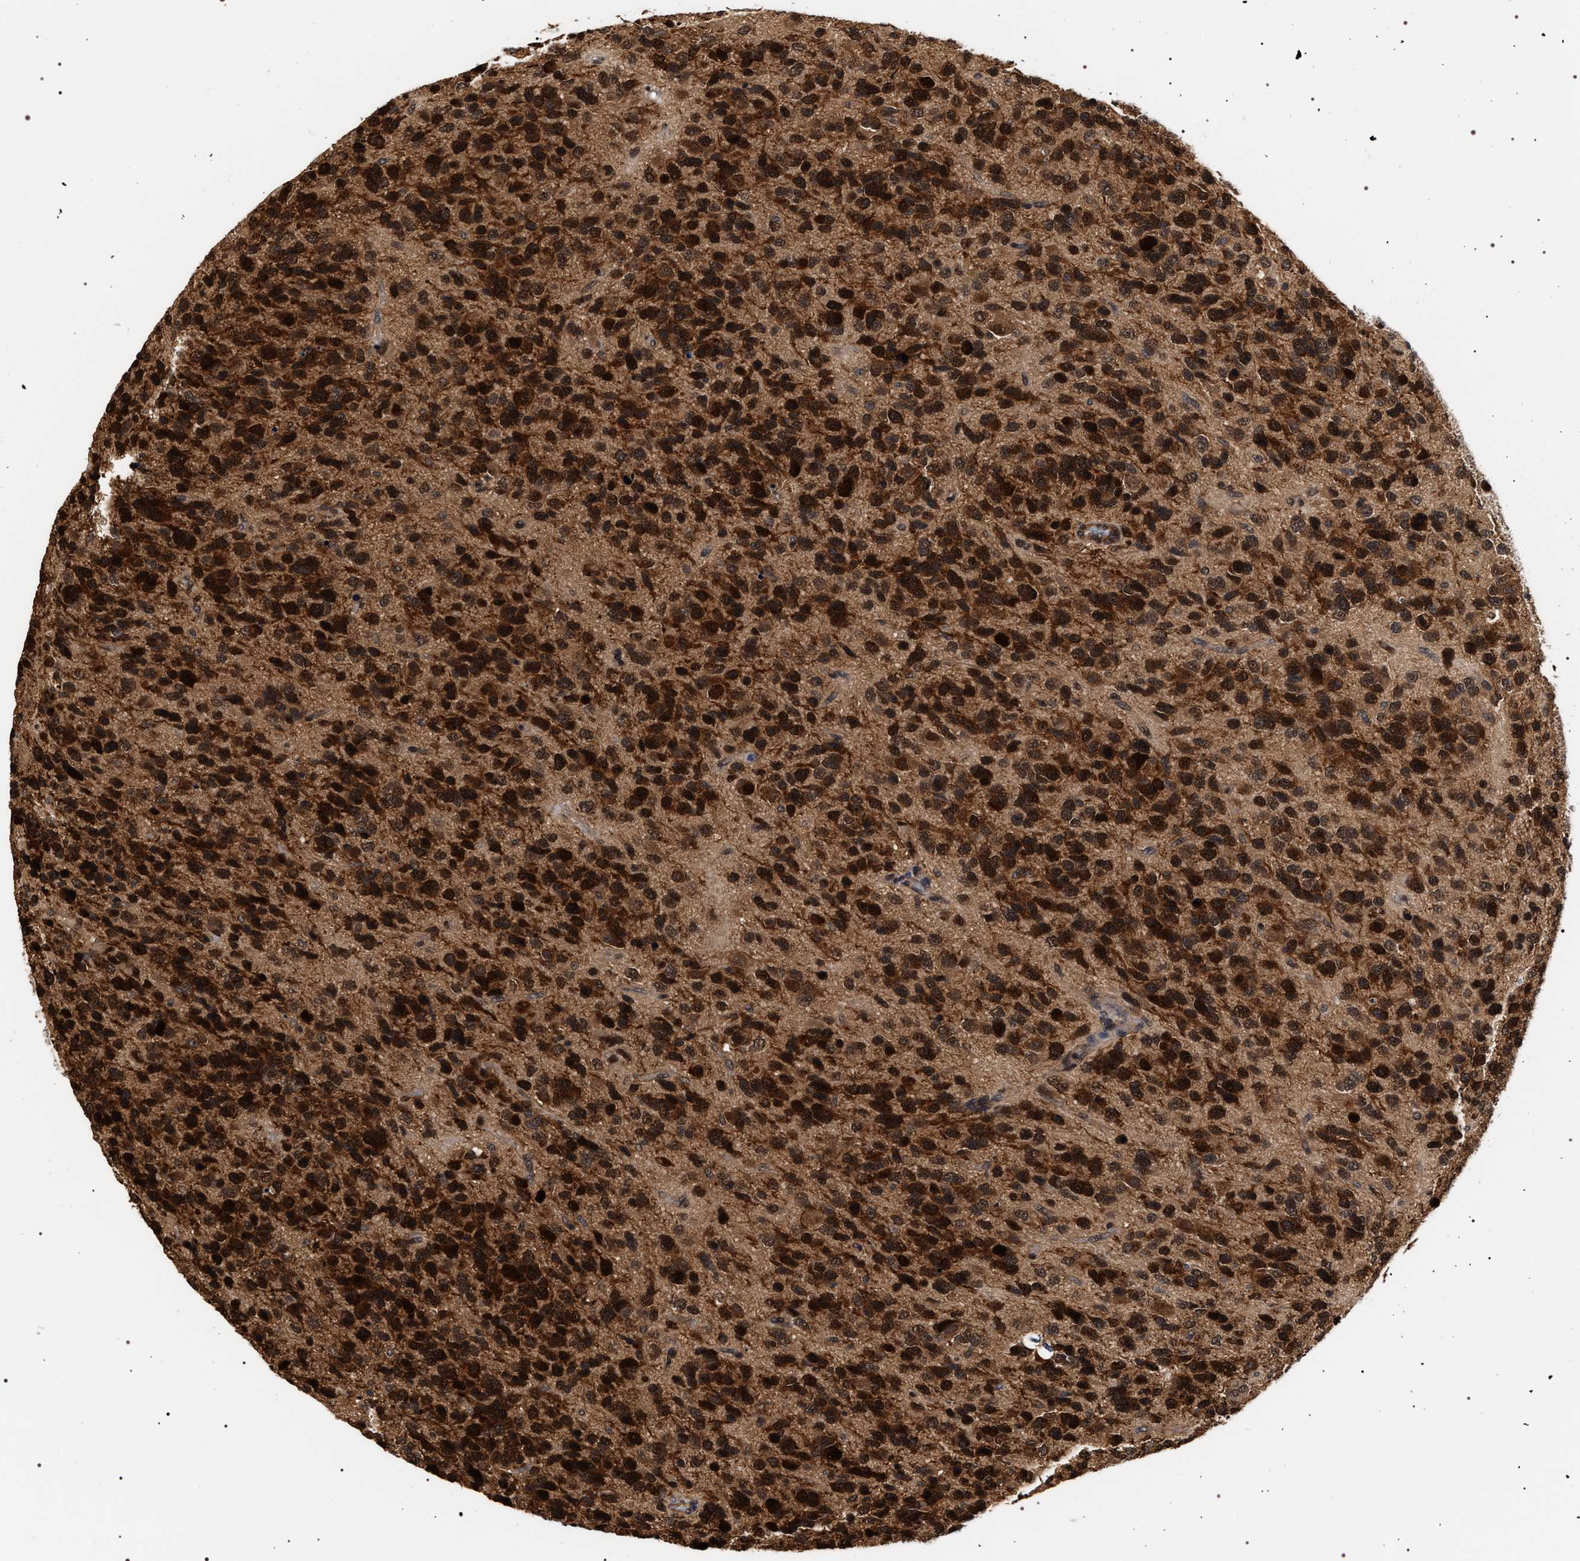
{"staining": {"intensity": "strong", "quantity": ">75%", "location": "cytoplasmic/membranous,nuclear"}, "tissue": "glioma", "cell_type": "Tumor cells", "image_type": "cancer", "snomed": [{"axis": "morphology", "description": "Glioma, malignant, High grade"}, {"axis": "topography", "description": "Brain"}], "caption": "High-power microscopy captured an immunohistochemistry image of malignant high-grade glioma, revealing strong cytoplasmic/membranous and nuclear staining in approximately >75% of tumor cells.", "gene": "BAG6", "patient": {"sex": "female", "age": 58}}